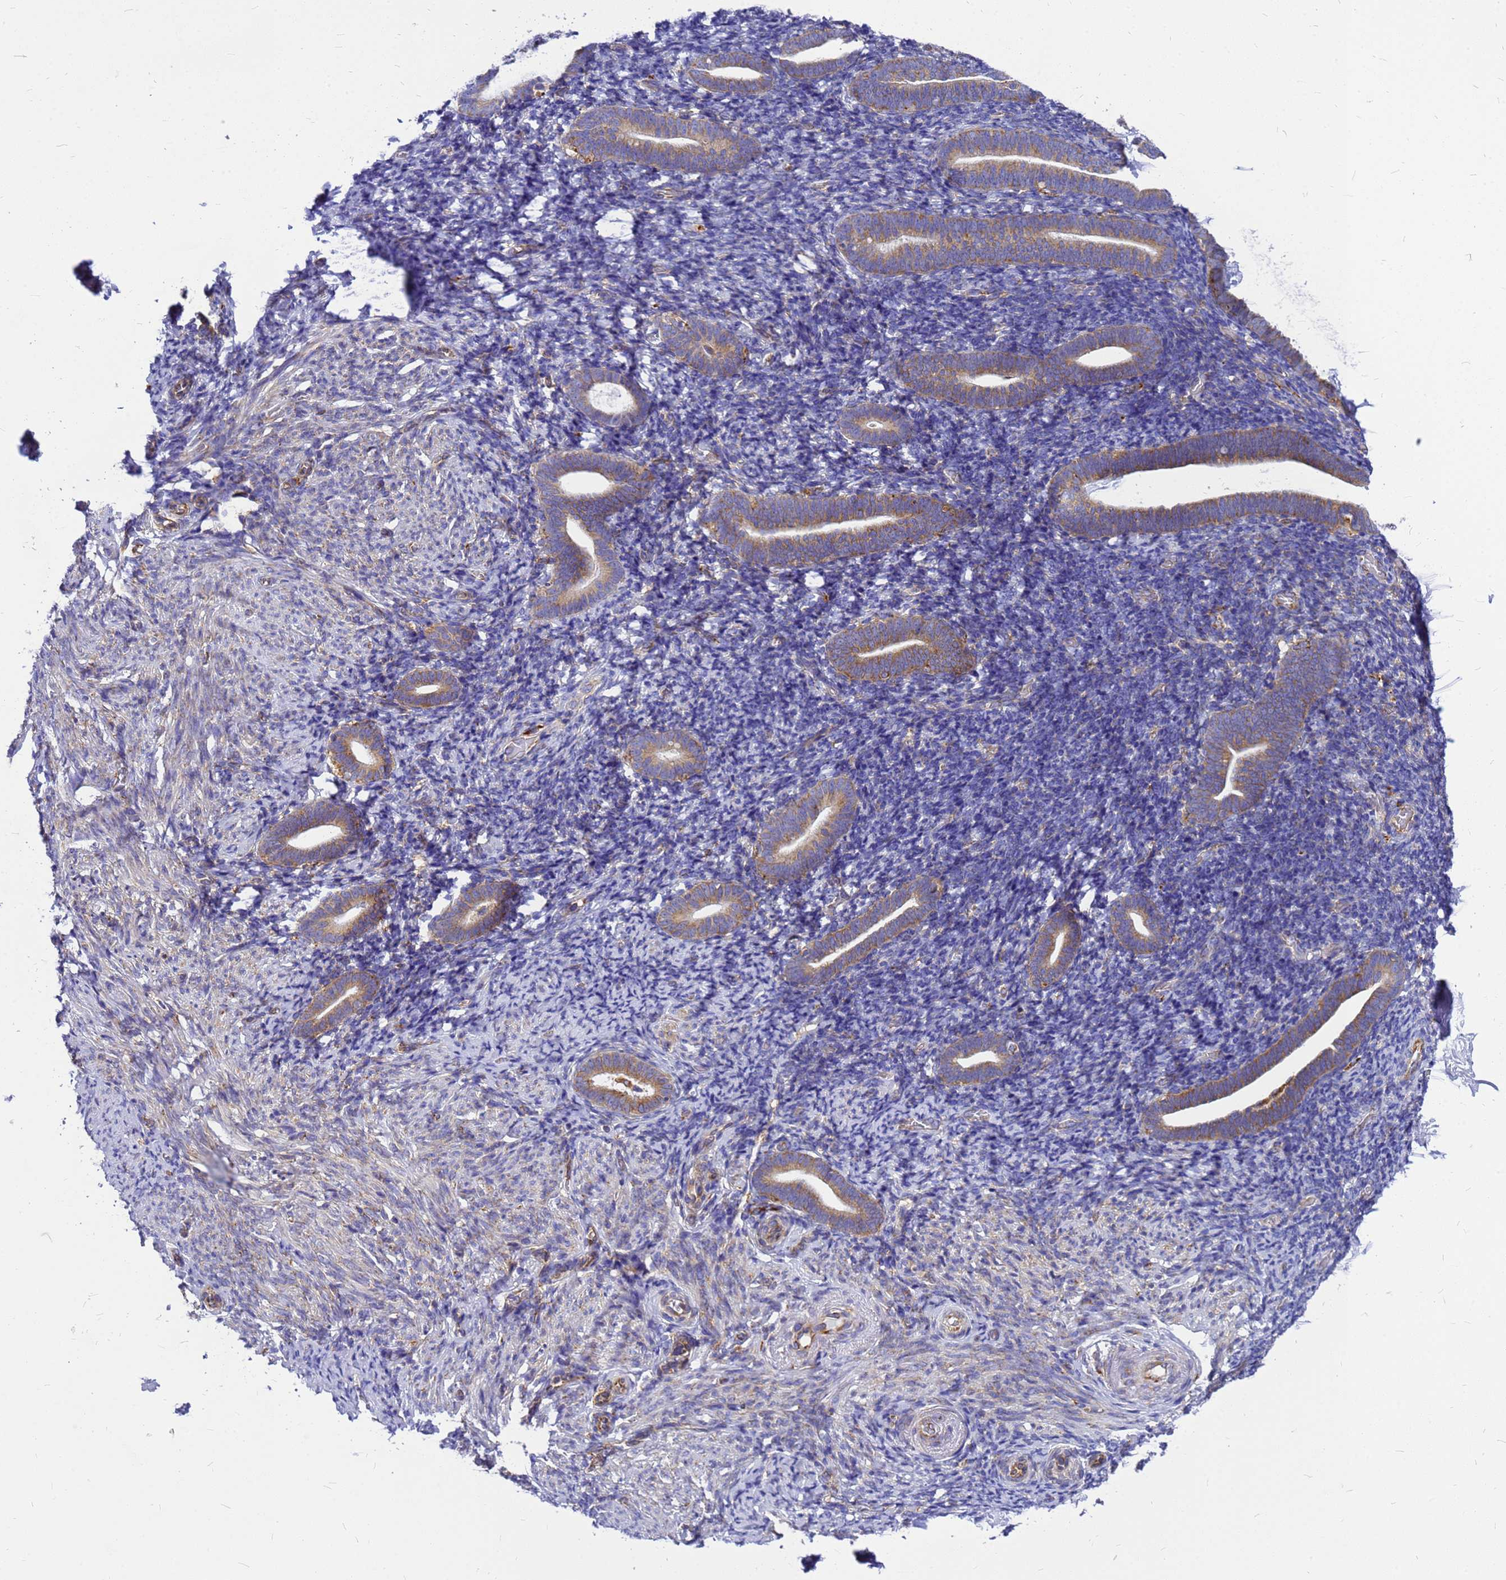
{"staining": {"intensity": "strong", "quantity": "25%-75%", "location": "cytoplasmic/membranous"}, "tissue": "endometrium", "cell_type": "Cells in endometrial stroma", "image_type": "normal", "snomed": [{"axis": "morphology", "description": "Normal tissue, NOS"}, {"axis": "topography", "description": "Endometrium"}], "caption": "Brown immunohistochemical staining in normal endometrium exhibits strong cytoplasmic/membranous positivity in about 25%-75% of cells in endometrial stroma.", "gene": "EEF1D", "patient": {"sex": "female", "age": 51}}